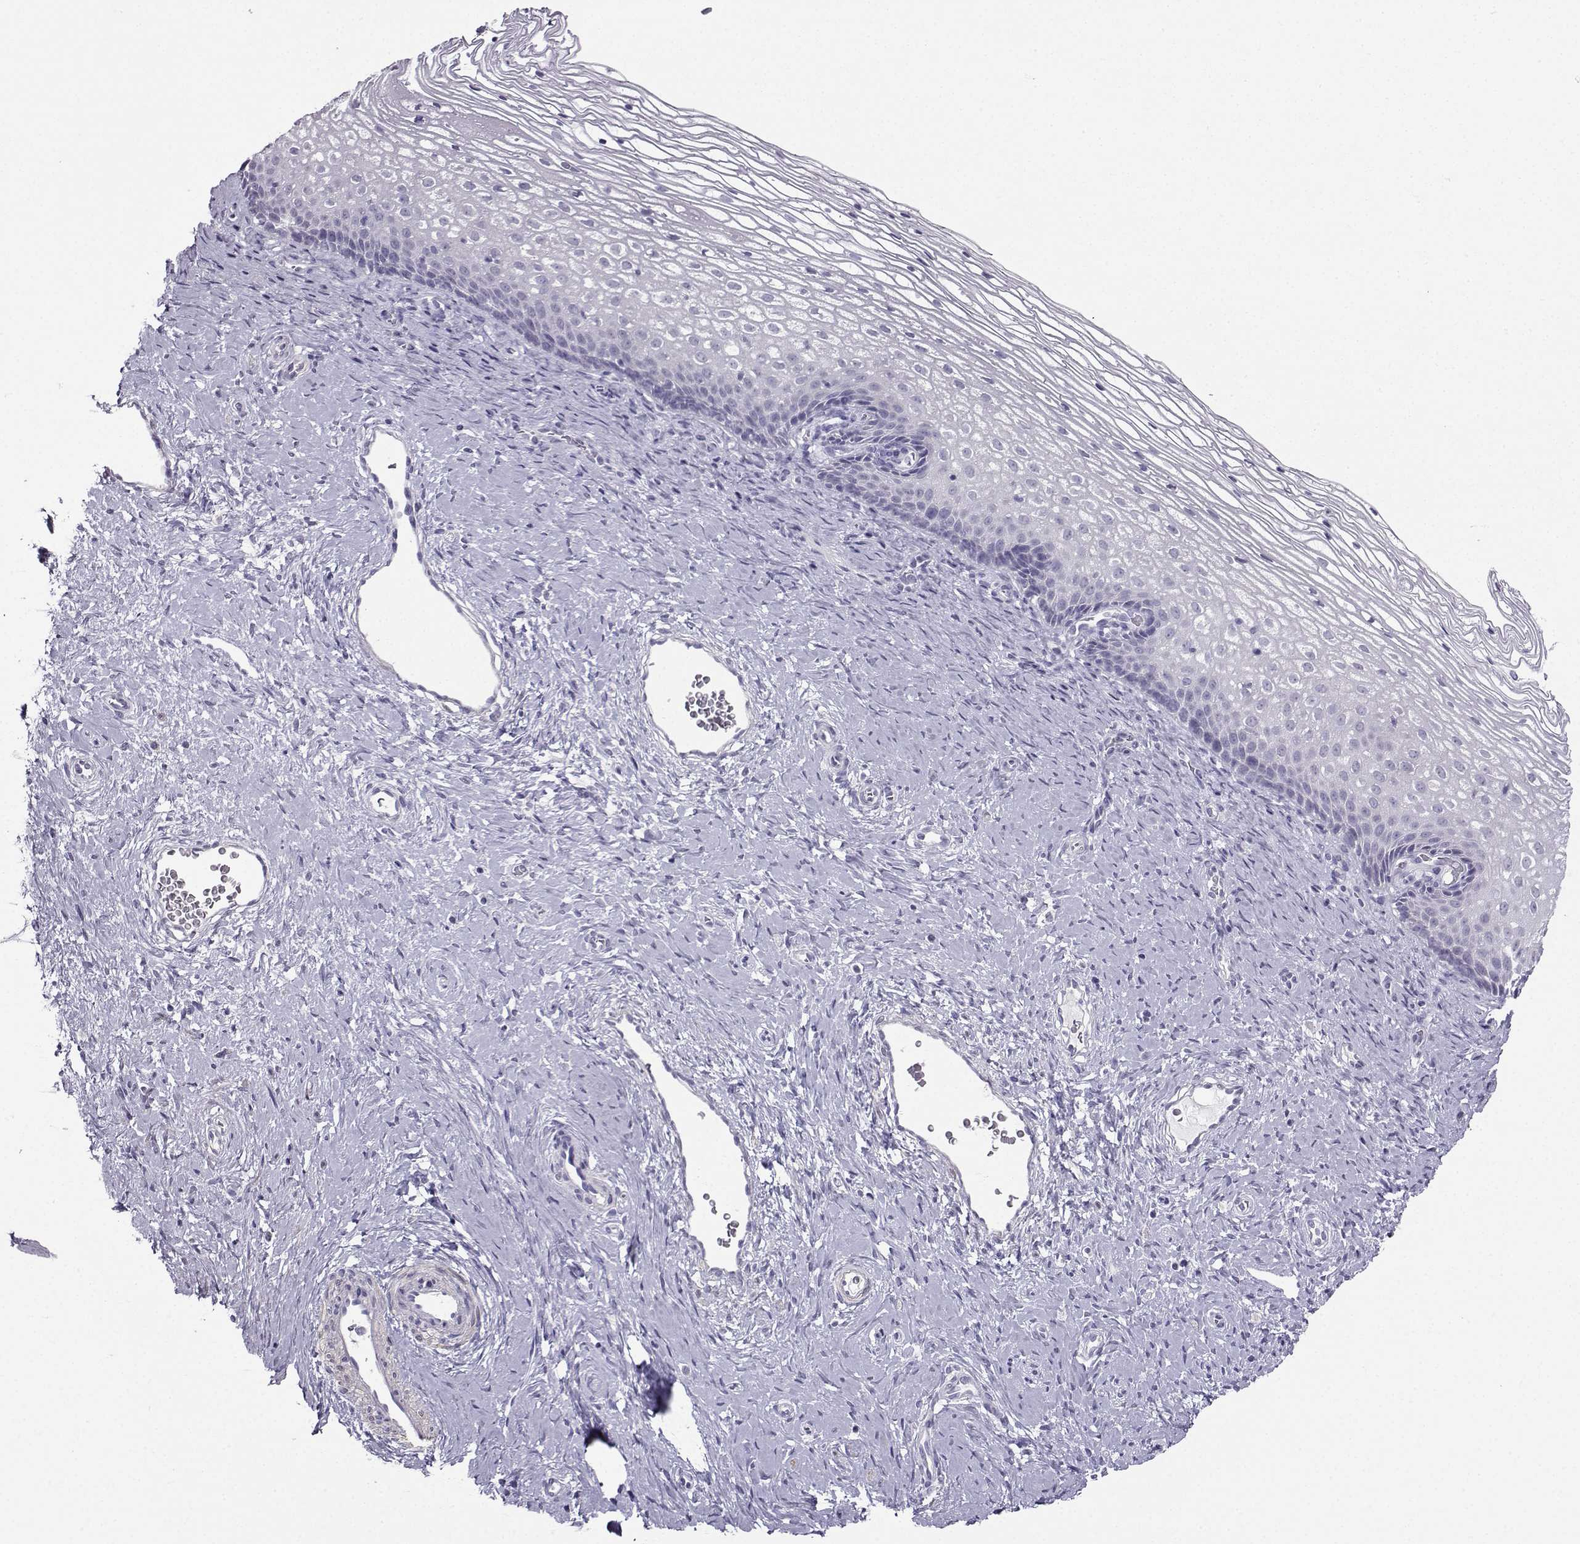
{"staining": {"intensity": "negative", "quantity": "none", "location": "none"}, "tissue": "cervix", "cell_type": "Glandular cells", "image_type": "normal", "snomed": [{"axis": "morphology", "description": "Normal tissue, NOS"}, {"axis": "topography", "description": "Cervix"}], "caption": "Human cervix stained for a protein using immunohistochemistry (IHC) demonstrates no positivity in glandular cells.", "gene": "KIF17", "patient": {"sex": "female", "age": 34}}